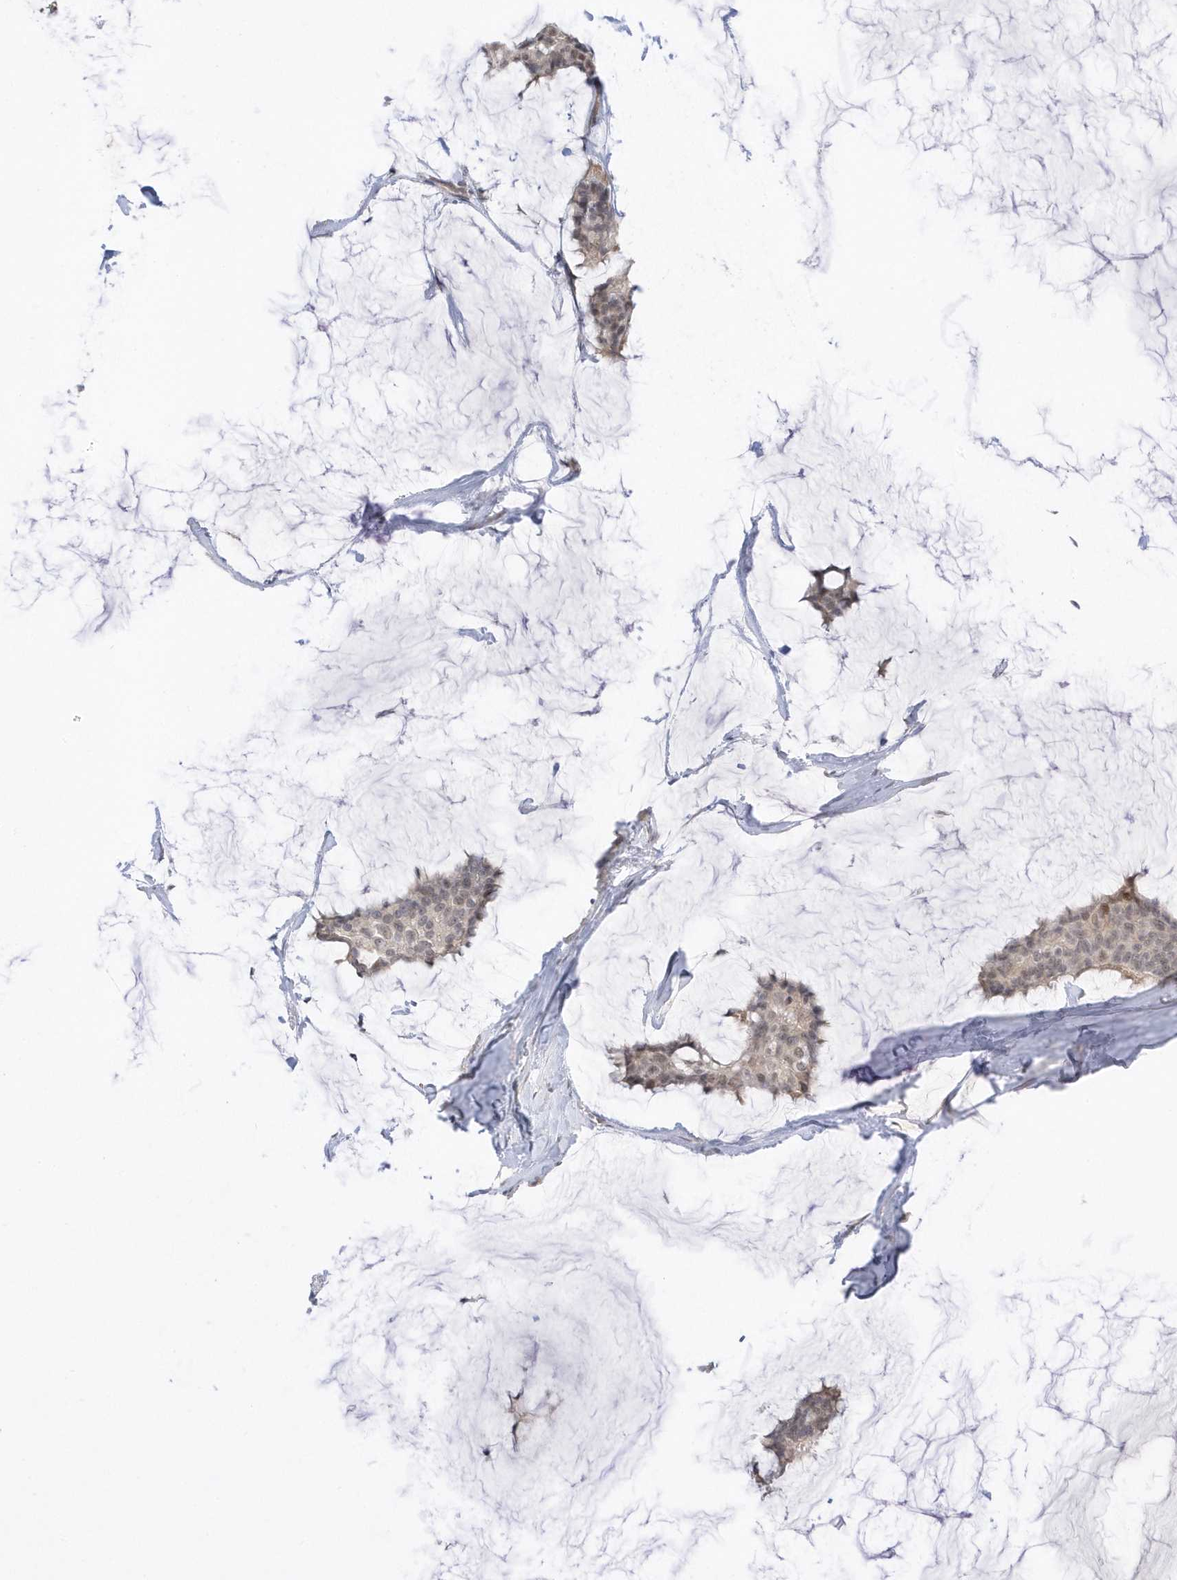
{"staining": {"intensity": "weak", "quantity": "25%-75%", "location": "nuclear"}, "tissue": "breast cancer", "cell_type": "Tumor cells", "image_type": "cancer", "snomed": [{"axis": "morphology", "description": "Duct carcinoma"}, {"axis": "topography", "description": "Breast"}], "caption": "The immunohistochemical stain highlights weak nuclear staining in tumor cells of infiltrating ductal carcinoma (breast) tissue.", "gene": "USP53", "patient": {"sex": "female", "age": 93}}